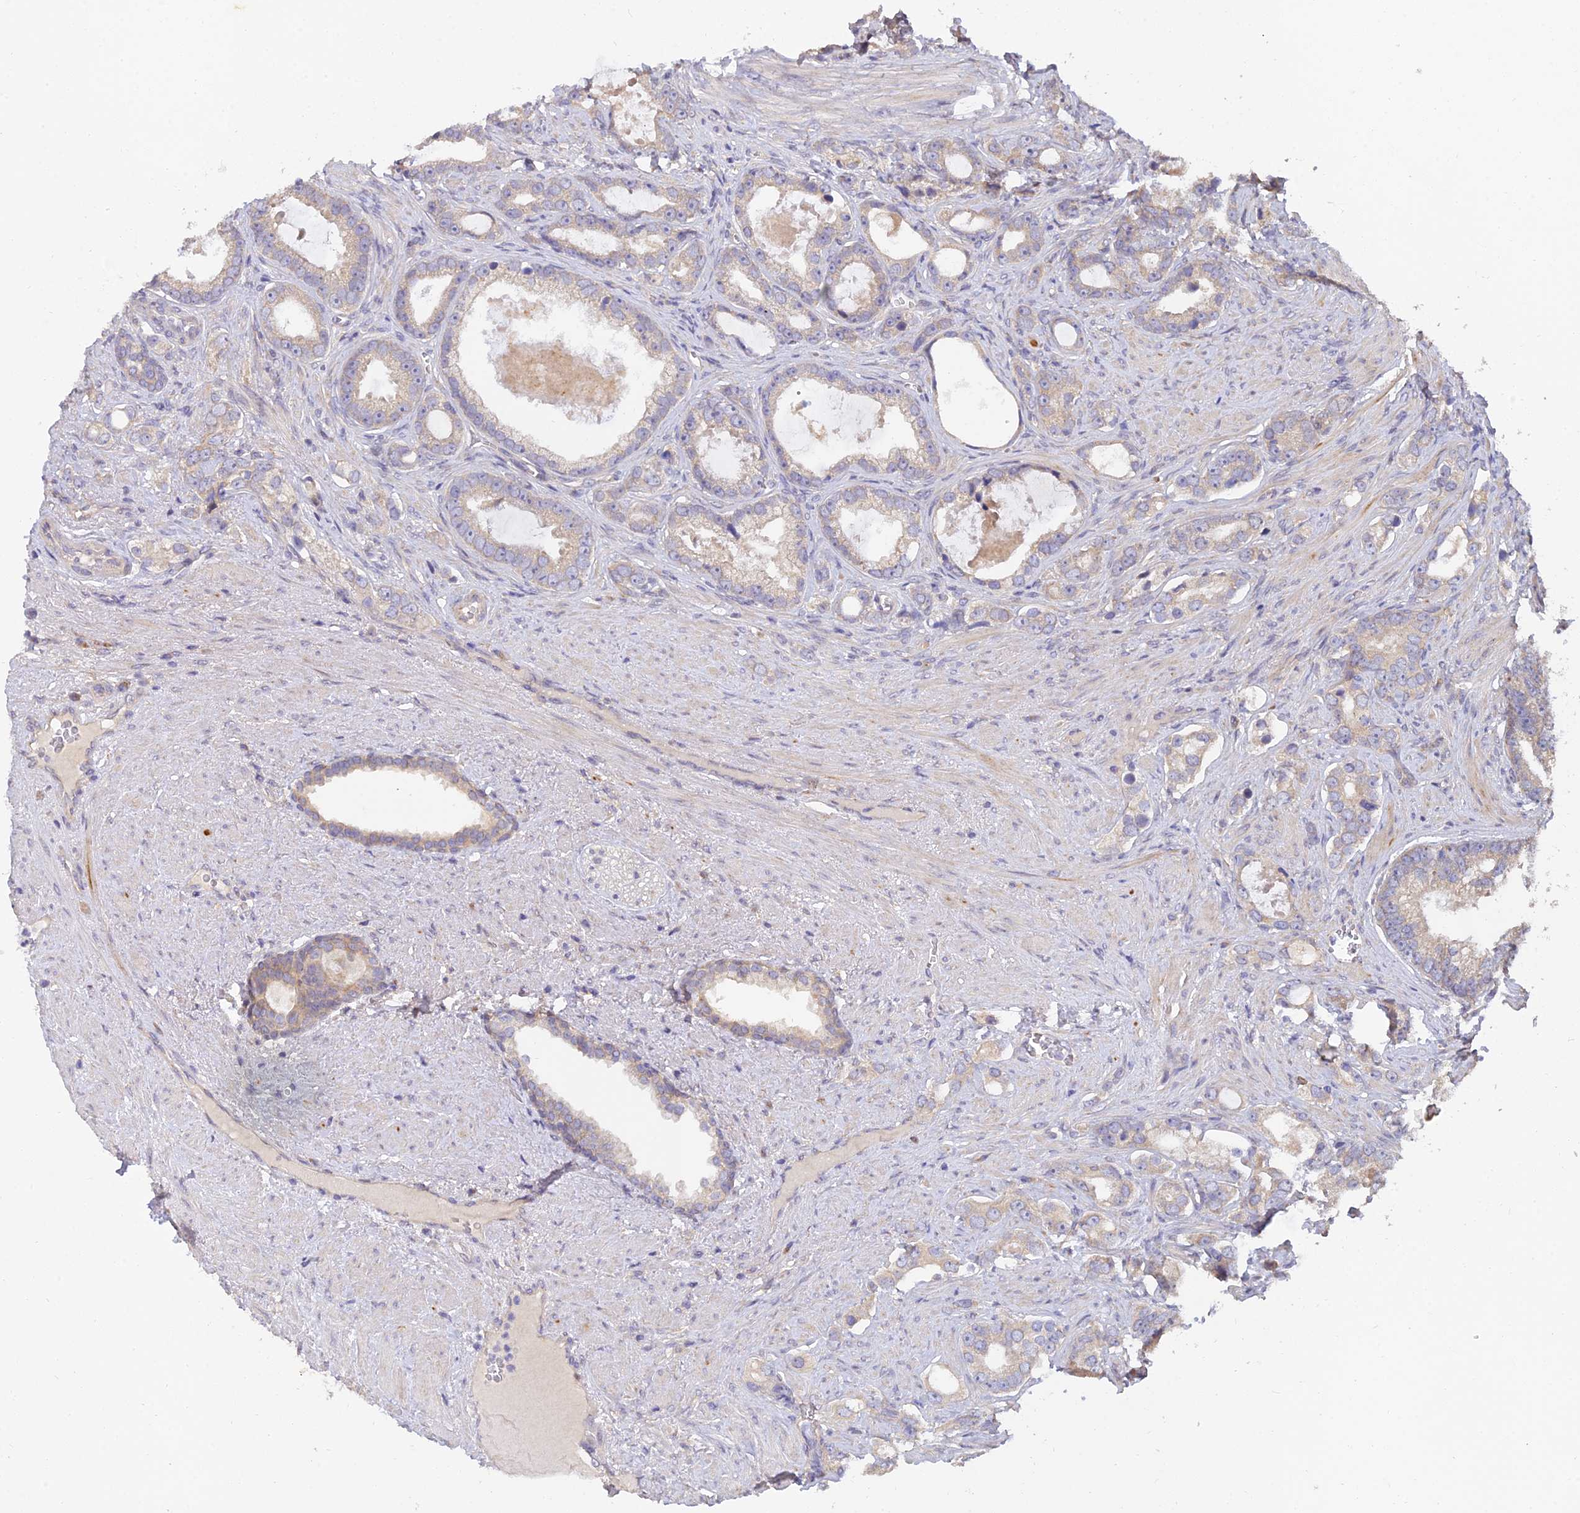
{"staining": {"intensity": "weak", "quantity": "25%-75%", "location": "cytoplasmic/membranous"}, "tissue": "prostate cancer", "cell_type": "Tumor cells", "image_type": "cancer", "snomed": [{"axis": "morphology", "description": "Adenocarcinoma, High grade"}, {"axis": "topography", "description": "Prostate"}], "caption": "The histopathology image exhibits staining of prostate cancer (adenocarcinoma (high-grade)), revealing weak cytoplasmic/membranous protein positivity (brown color) within tumor cells.", "gene": "ARL8B", "patient": {"sex": "male", "age": 67}}